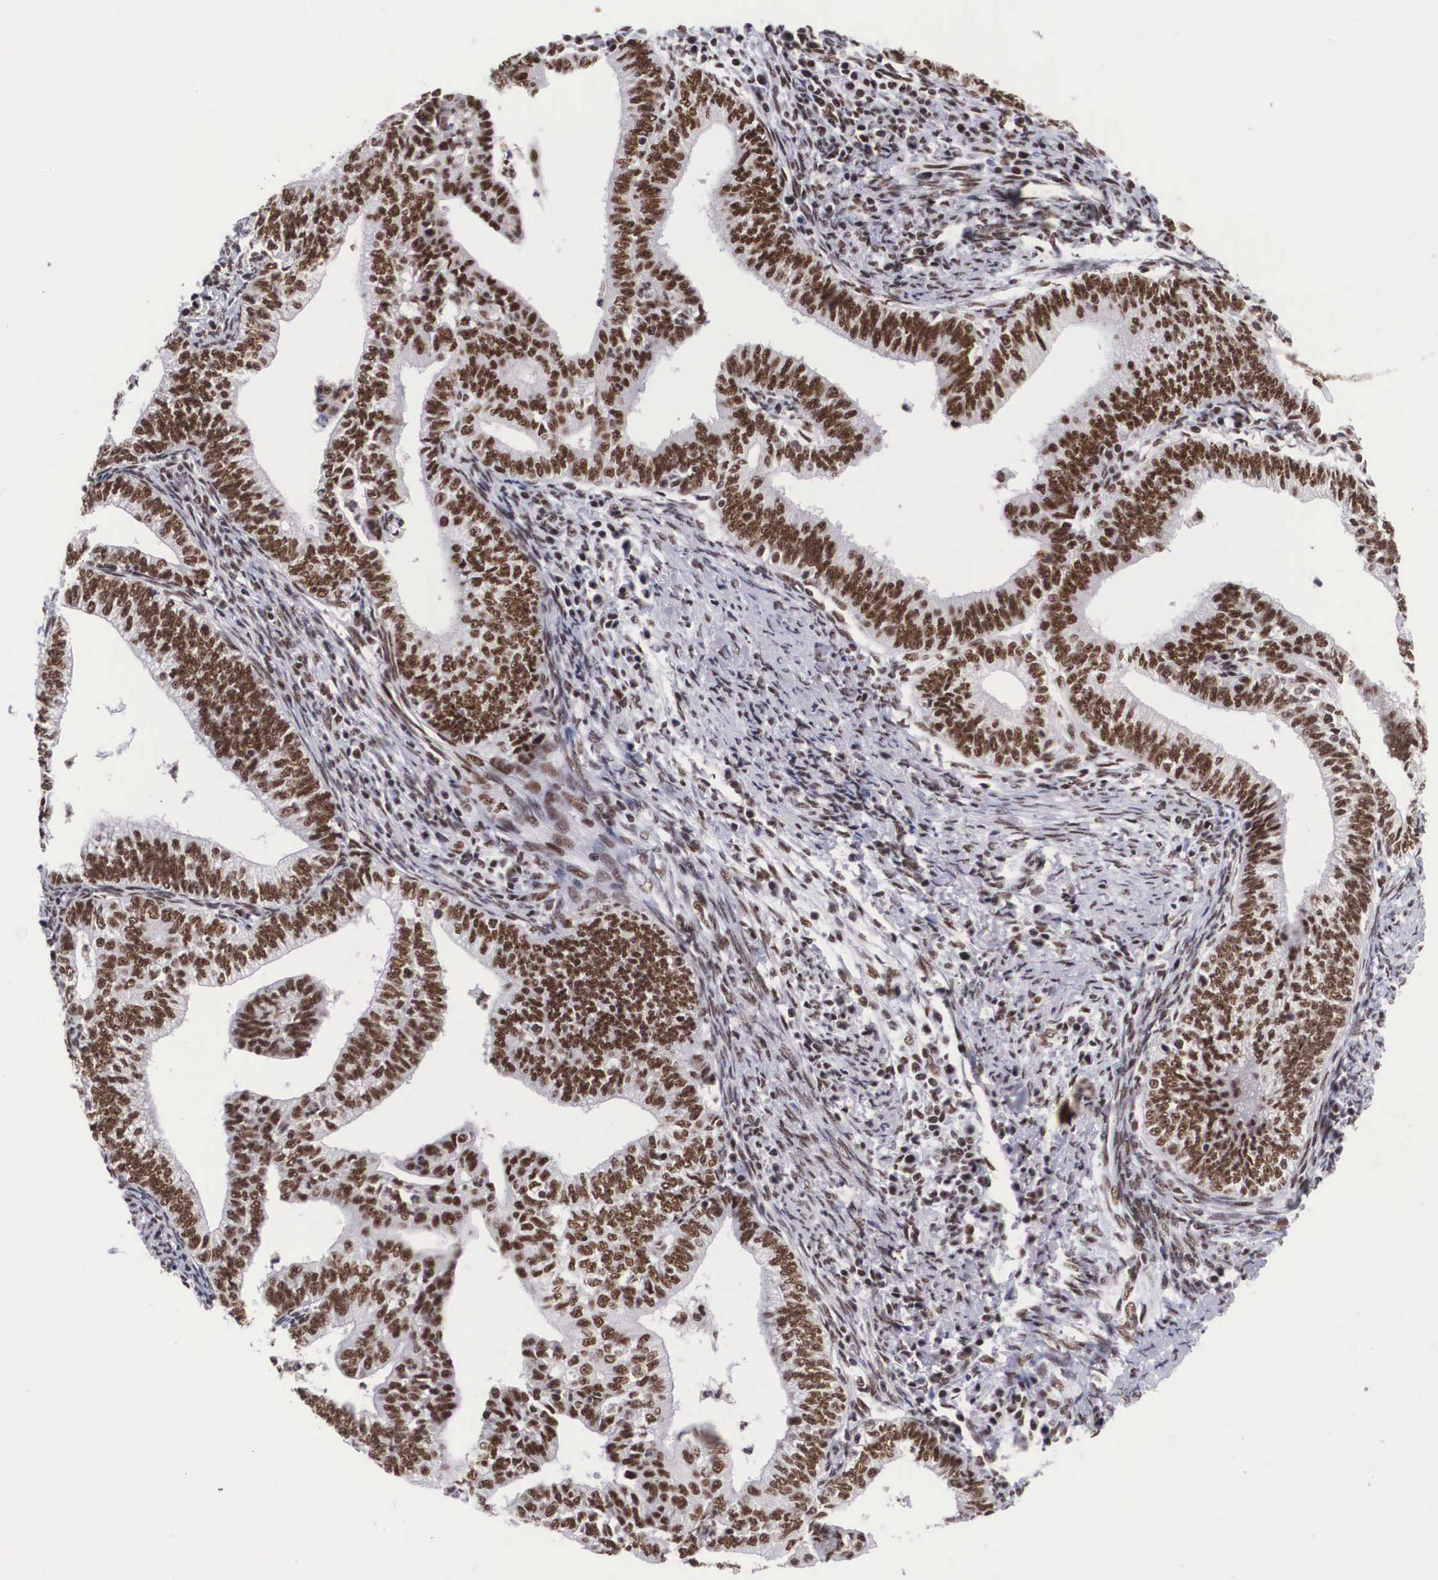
{"staining": {"intensity": "moderate", "quantity": ">75%", "location": "nuclear"}, "tissue": "endometrial cancer", "cell_type": "Tumor cells", "image_type": "cancer", "snomed": [{"axis": "morphology", "description": "Adenocarcinoma, NOS"}, {"axis": "topography", "description": "Endometrium"}], "caption": "Moderate nuclear expression for a protein is present in about >75% of tumor cells of endometrial adenocarcinoma using immunohistochemistry (IHC).", "gene": "SF3A1", "patient": {"sex": "female", "age": 66}}